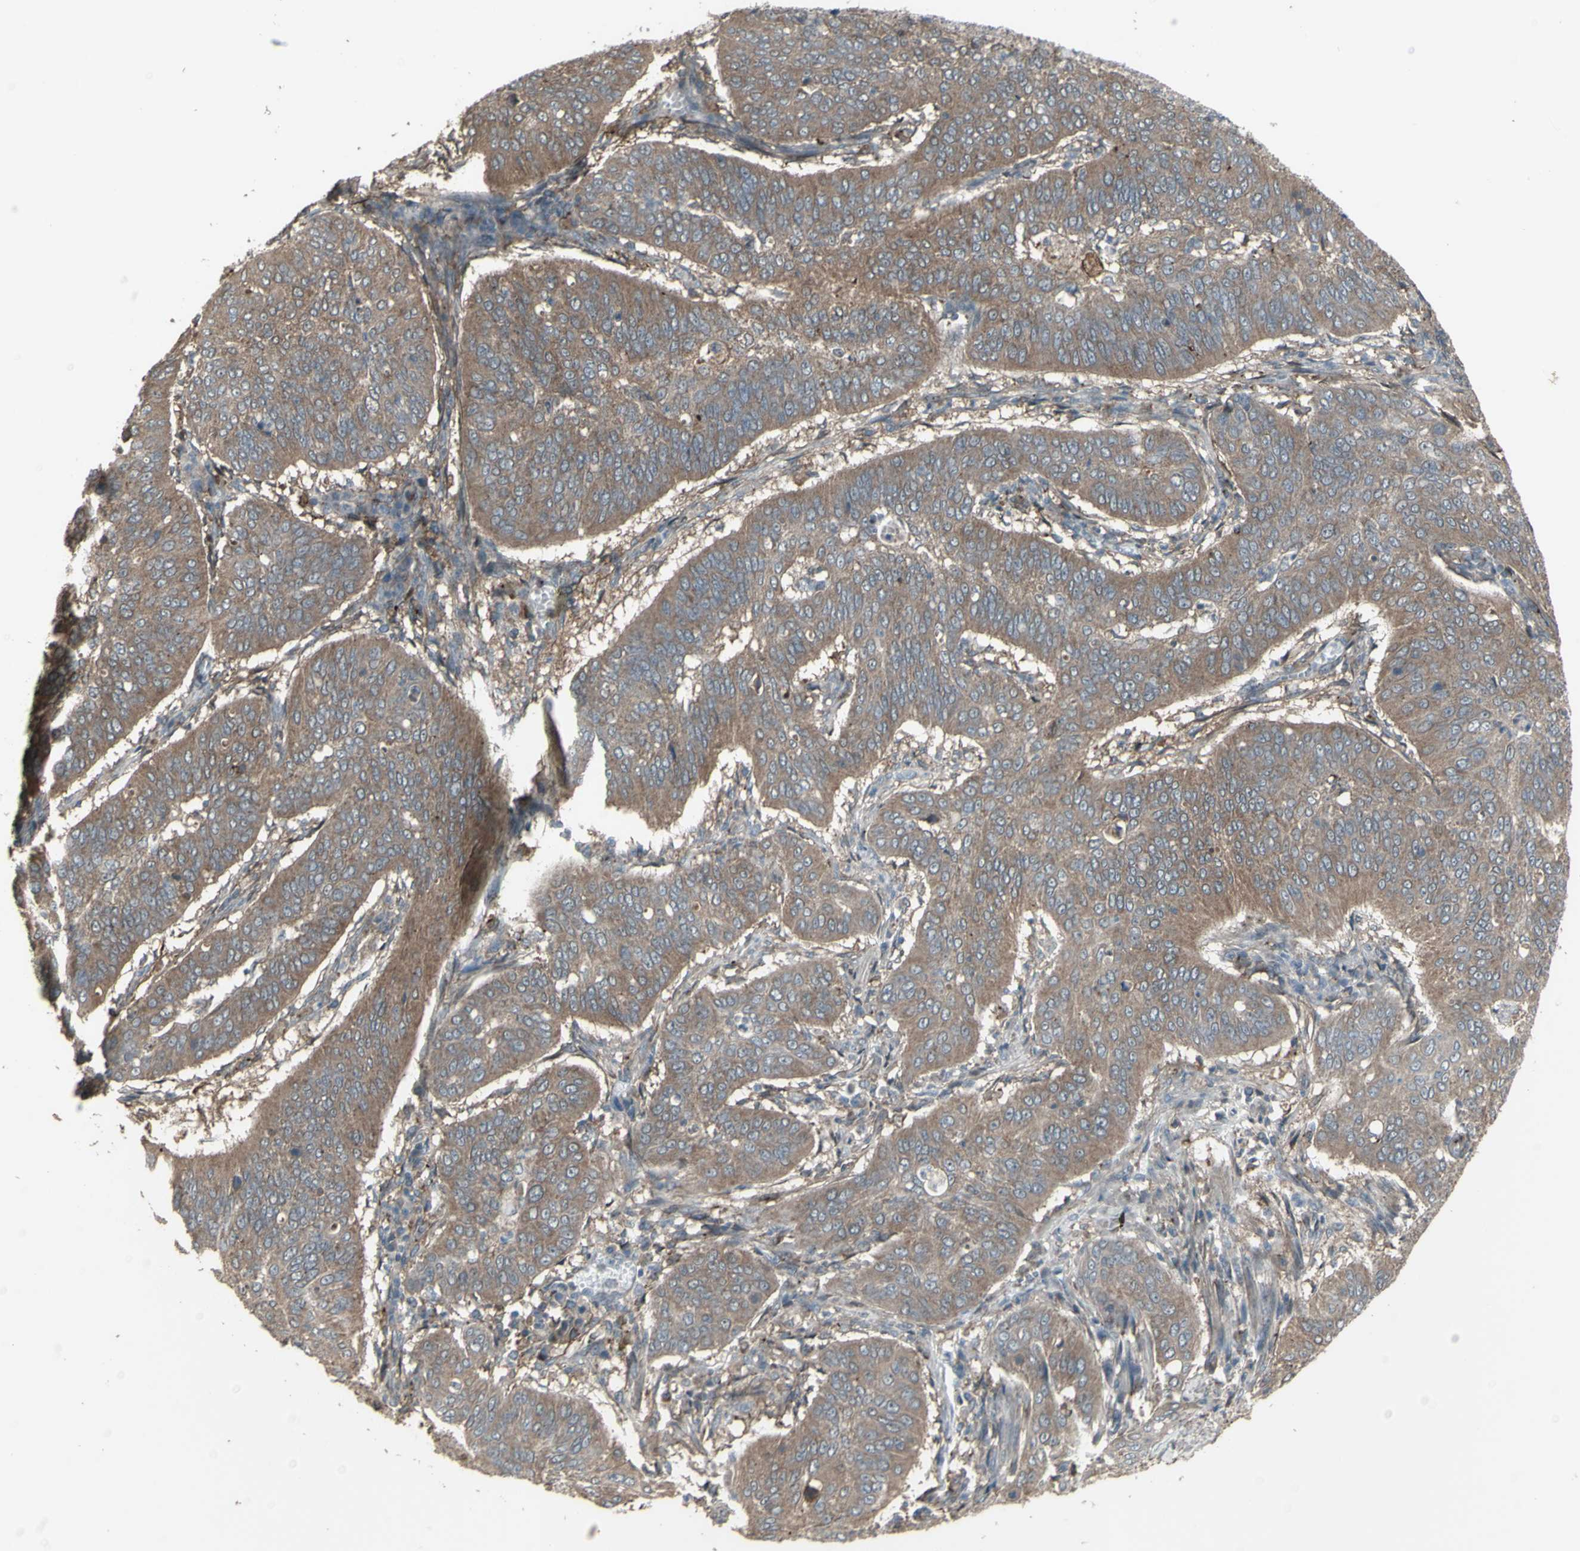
{"staining": {"intensity": "moderate", "quantity": ">75%", "location": "cytoplasmic/membranous"}, "tissue": "cervical cancer", "cell_type": "Tumor cells", "image_type": "cancer", "snomed": [{"axis": "morphology", "description": "Normal tissue, NOS"}, {"axis": "morphology", "description": "Squamous cell carcinoma, NOS"}, {"axis": "topography", "description": "Cervix"}], "caption": "Protein expression analysis of human cervical squamous cell carcinoma reveals moderate cytoplasmic/membranous staining in about >75% of tumor cells.", "gene": "SMO", "patient": {"sex": "female", "age": 39}}